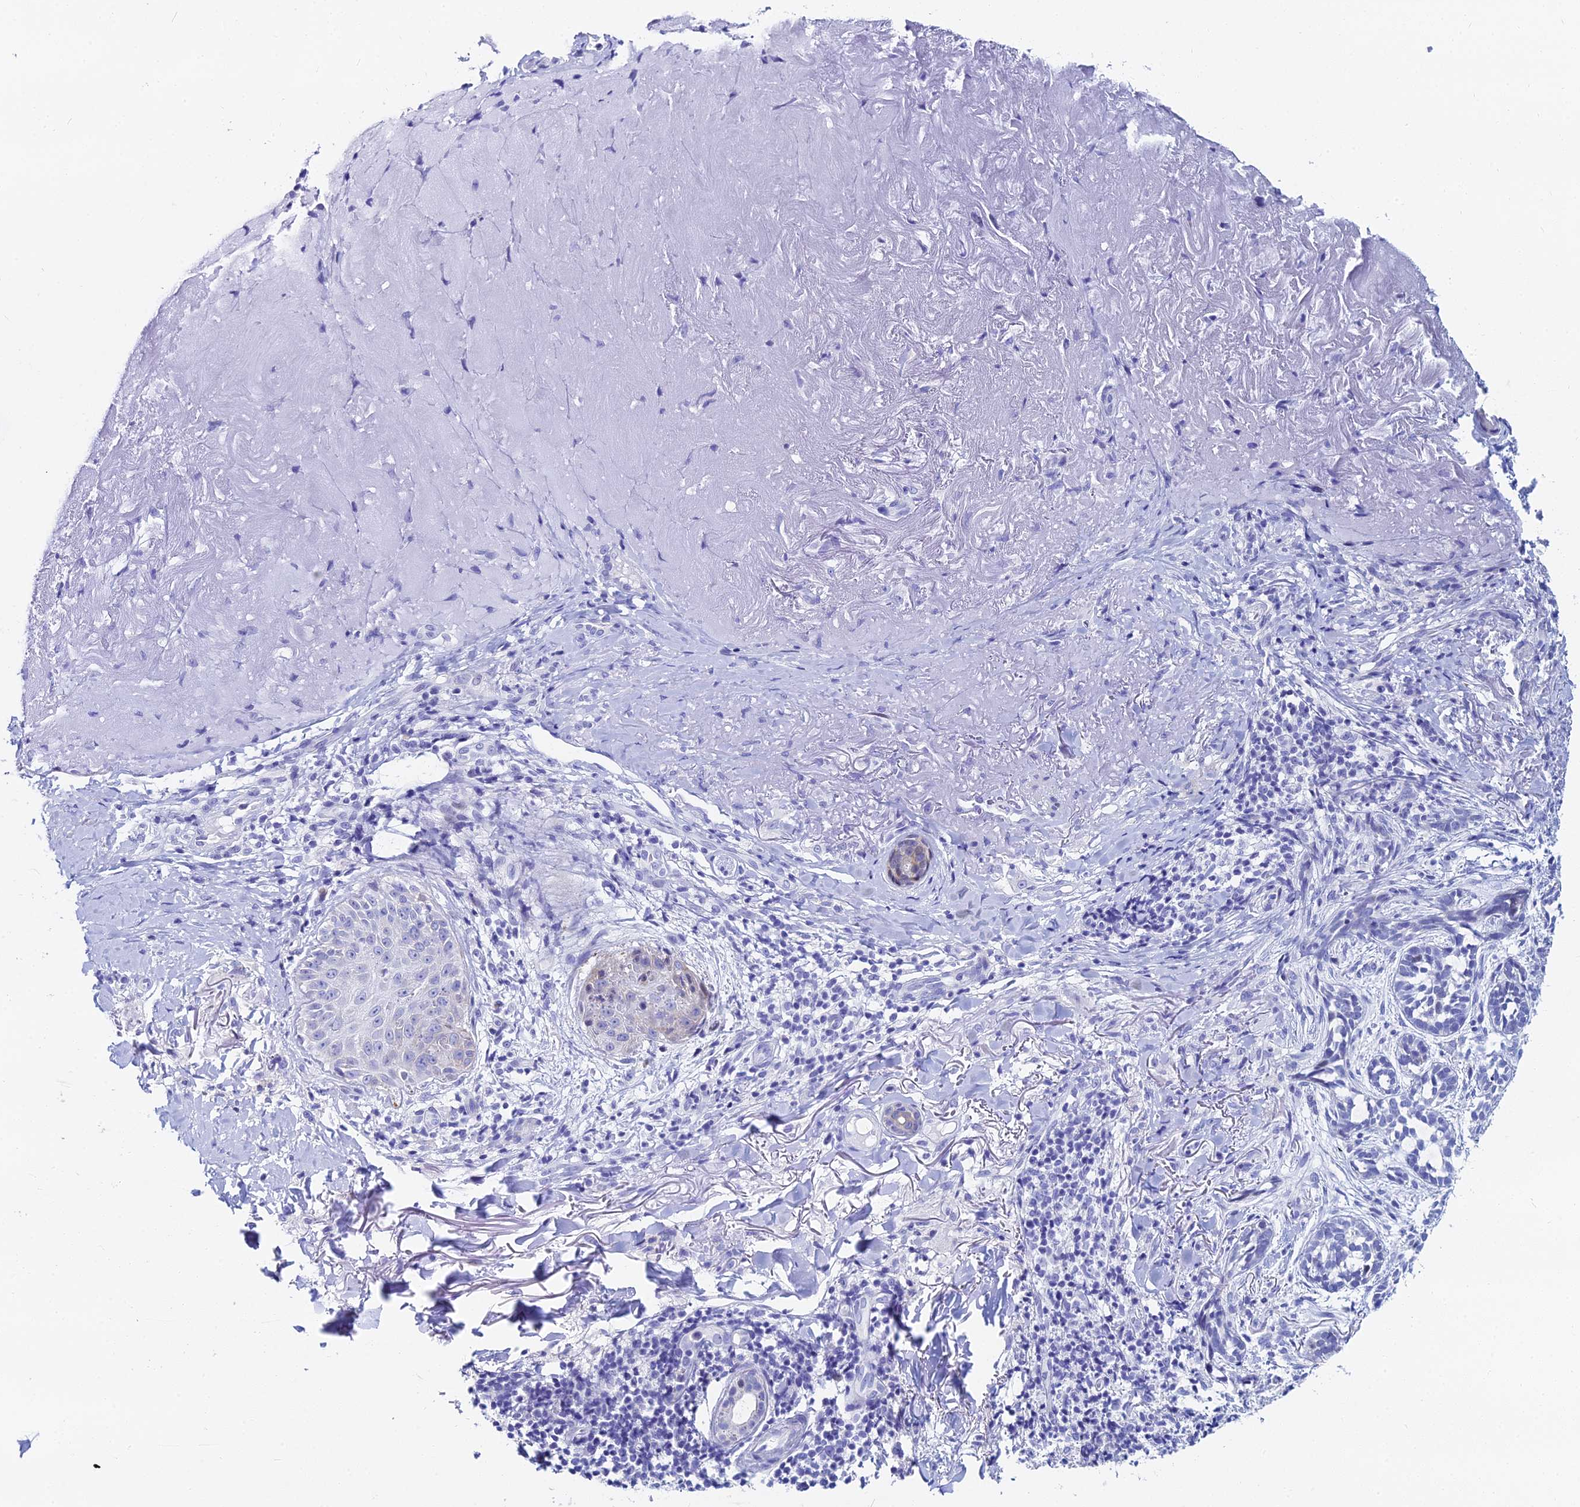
{"staining": {"intensity": "negative", "quantity": "none", "location": "none"}, "tissue": "skin cancer", "cell_type": "Tumor cells", "image_type": "cancer", "snomed": [{"axis": "morphology", "description": "Basal cell carcinoma"}, {"axis": "topography", "description": "Skin"}], "caption": "The micrograph reveals no staining of tumor cells in skin cancer (basal cell carcinoma).", "gene": "HSPA1L", "patient": {"sex": "male", "age": 71}}